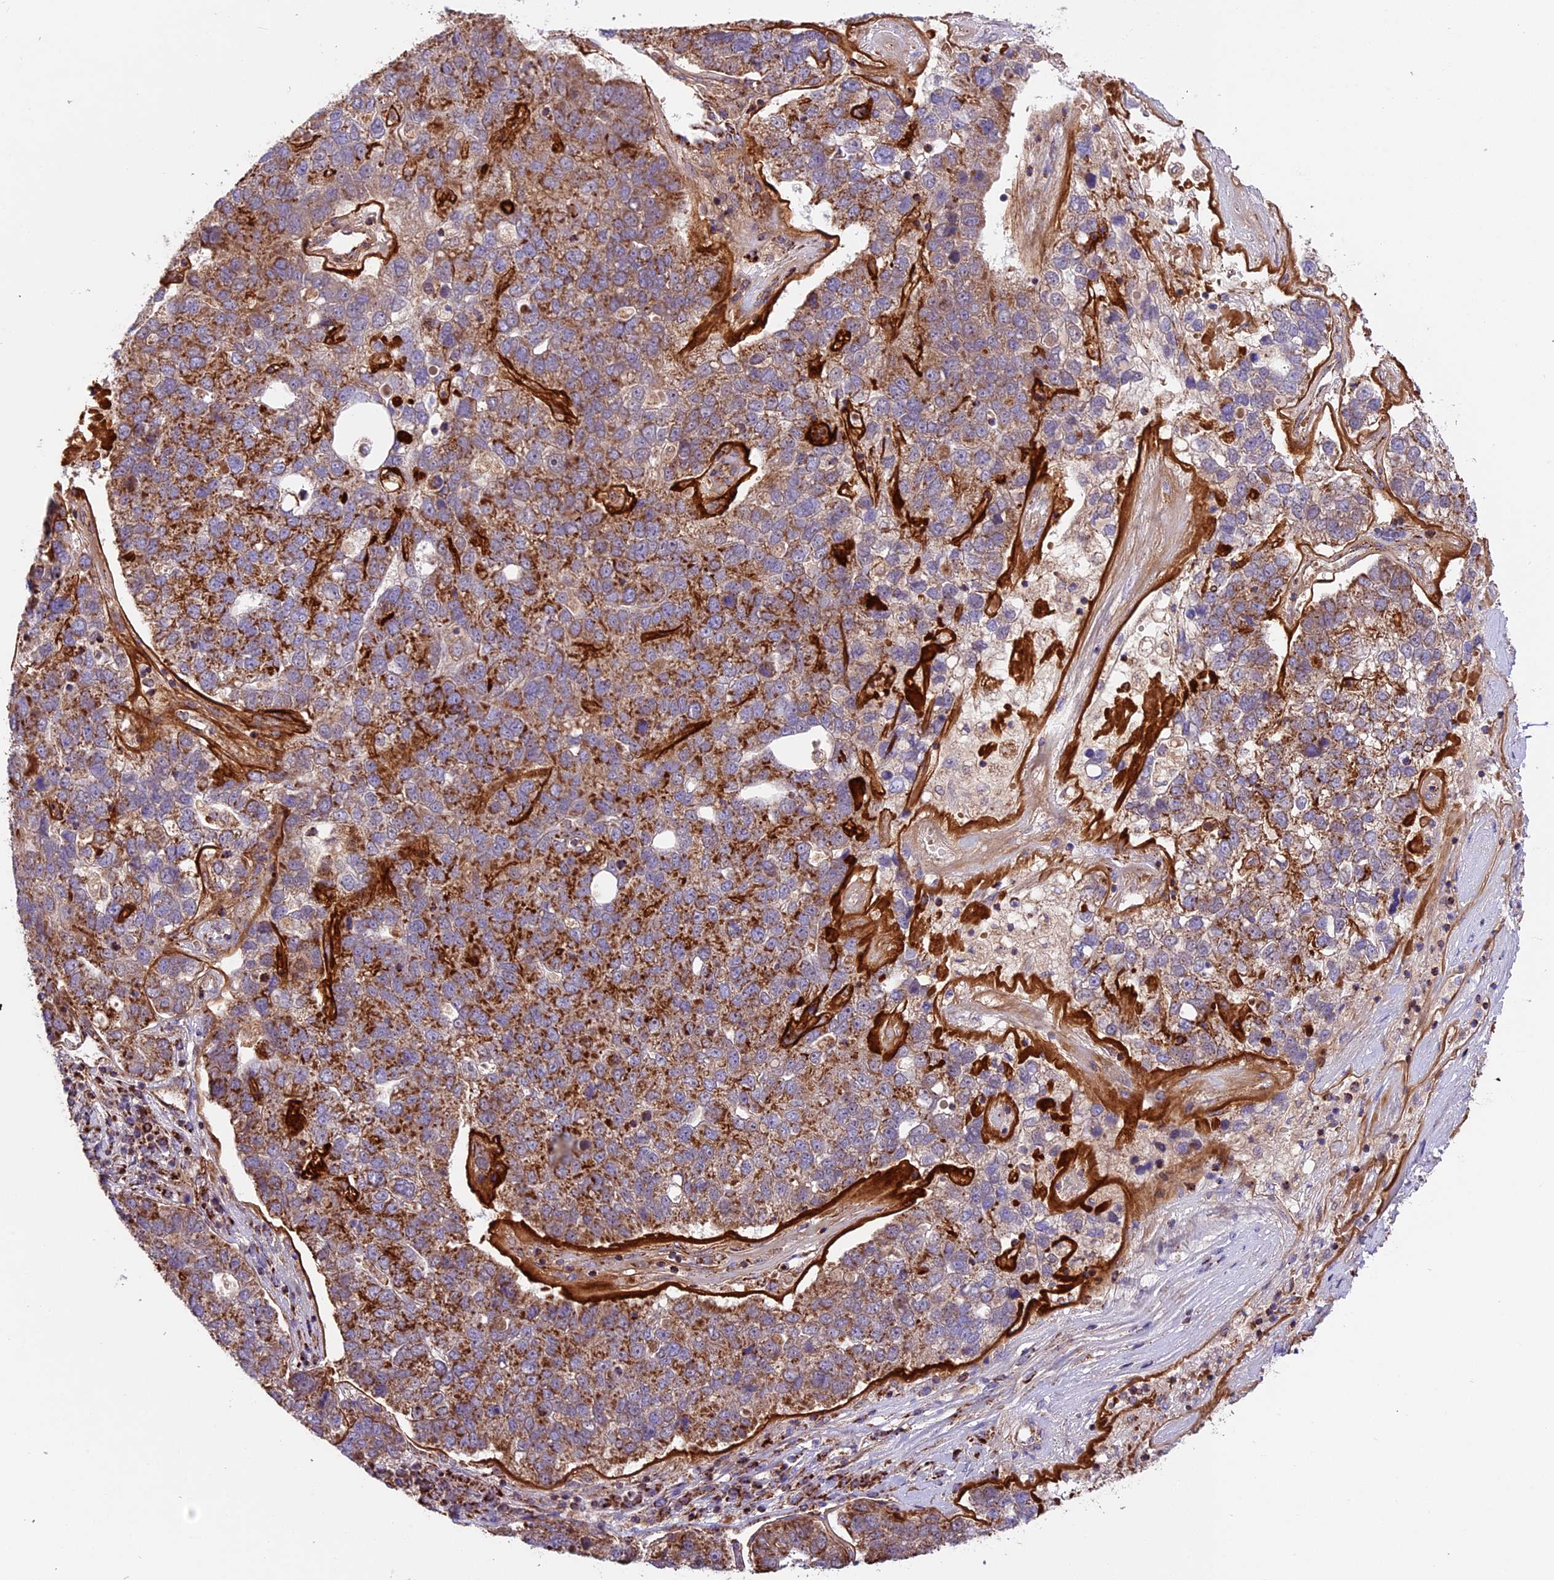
{"staining": {"intensity": "strong", "quantity": ">75%", "location": "cytoplasmic/membranous"}, "tissue": "pancreatic cancer", "cell_type": "Tumor cells", "image_type": "cancer", "snomed": [{"axis": "morphology", "description": "Adenocarcinoma, NOS"}, {"axis": "topography", "description": "Pancreas"}], "caption": "Immunohistochemistry (IHC) micrograph of human pancreatic adenocarcinoma stained for a protein (brown), which demonstrates high levels of strong cytoplasmic/membranous expression in approximately >75% of tumor cells.", "gene": "NDUFA8", "patient": {"sex": "female", "age": 61}}